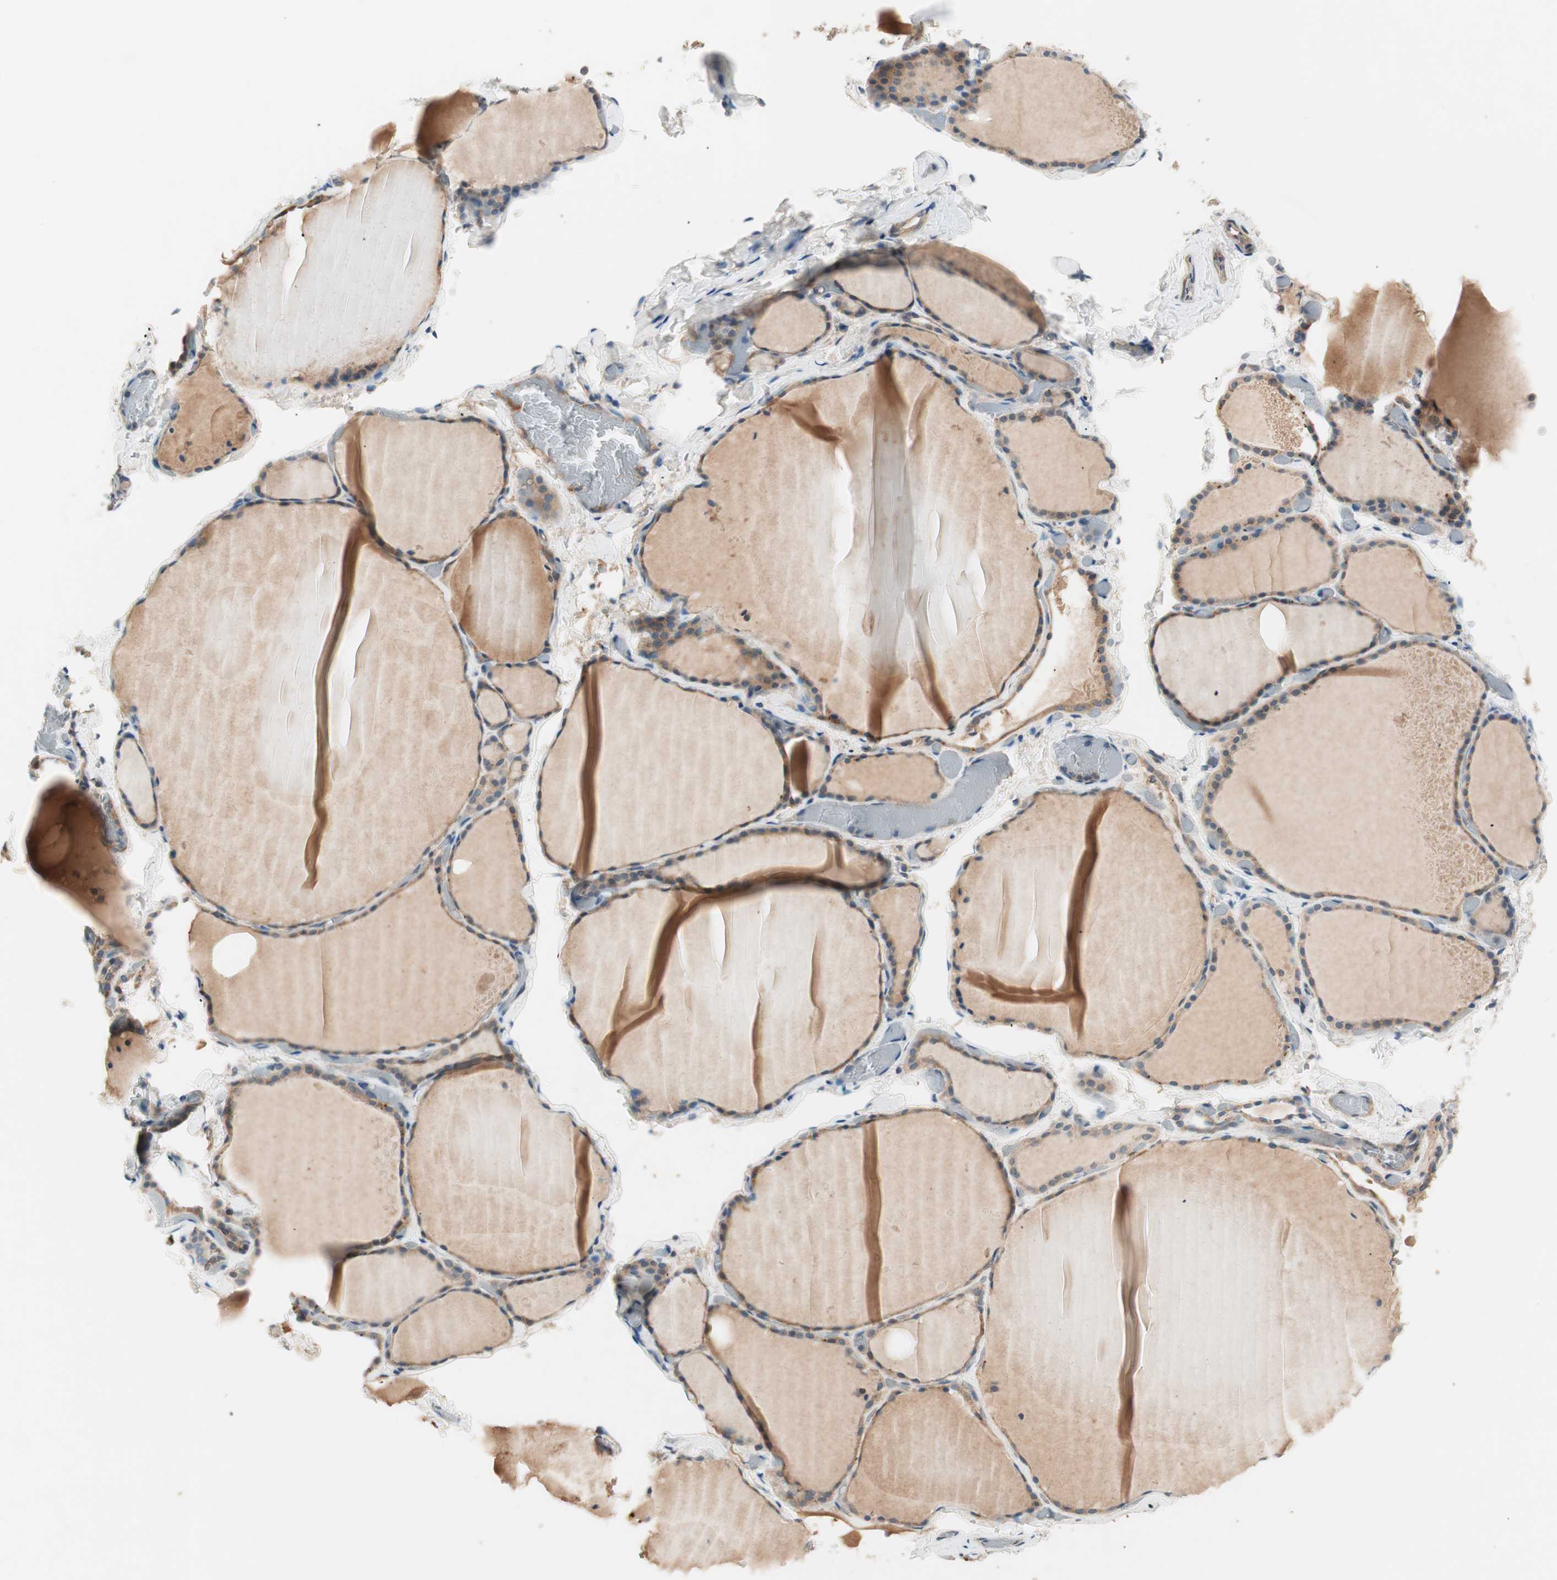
{"staining": {"intensity": "strong", "quantity": ">75%", "location": "cytoplasmic/membranous"}, "tissue": "thyroid gland", "cell_type": "Glandular cells", "image_type": "normal", "snomed": [{"axis": "morphology", "description": "Normal tissue, NOS"}, {"axis": "topography", "description": "Thyroid gland"}], "caption": "Glandular cells exhibit high levels of strong cytoplasmic/membranous expression in about >75% of cells in benign thyroid gland.", "gene": "HPN", "patient": {"sex": "female", "age": 22}}